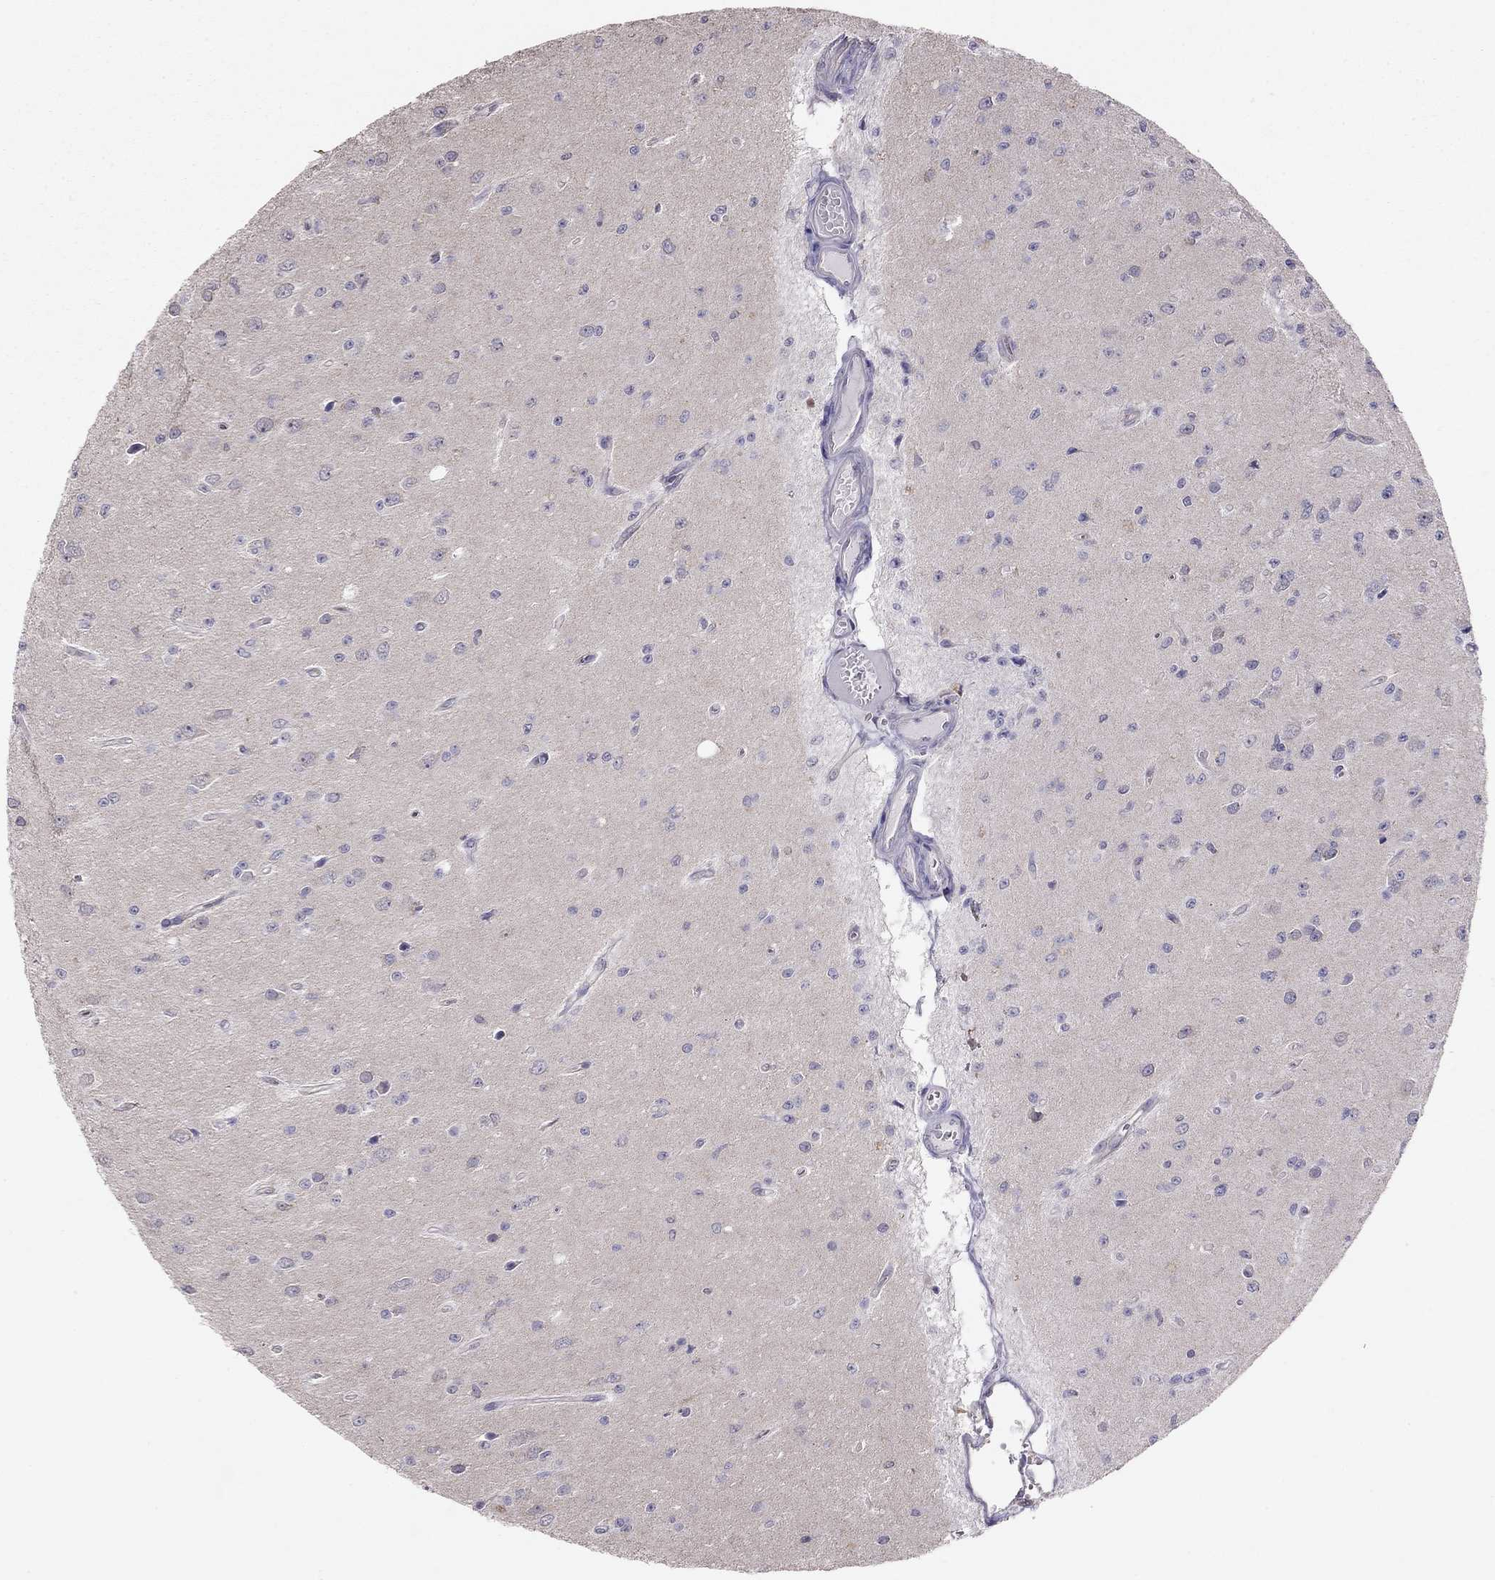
{"staining": {"intensity": "negative", "quantity": "none", "location": "none"}, "tissue": "glioma", "cell_type": "Tumor cells", "image_type": "cancer", "snomed": [{"axis": "morphology", "description": "Glioma, malignant, Low grade"}, {"axis": "topography", "description": "Brain"}], "caption": "DAB (3,3'-diaminobenzidine) immunohistochemical staining of malignant glioma (low-grade) exhibits no significant expression in tumor cells.", "gene": "LRIT3", "patient": {"sex": "female", "age": 45}}